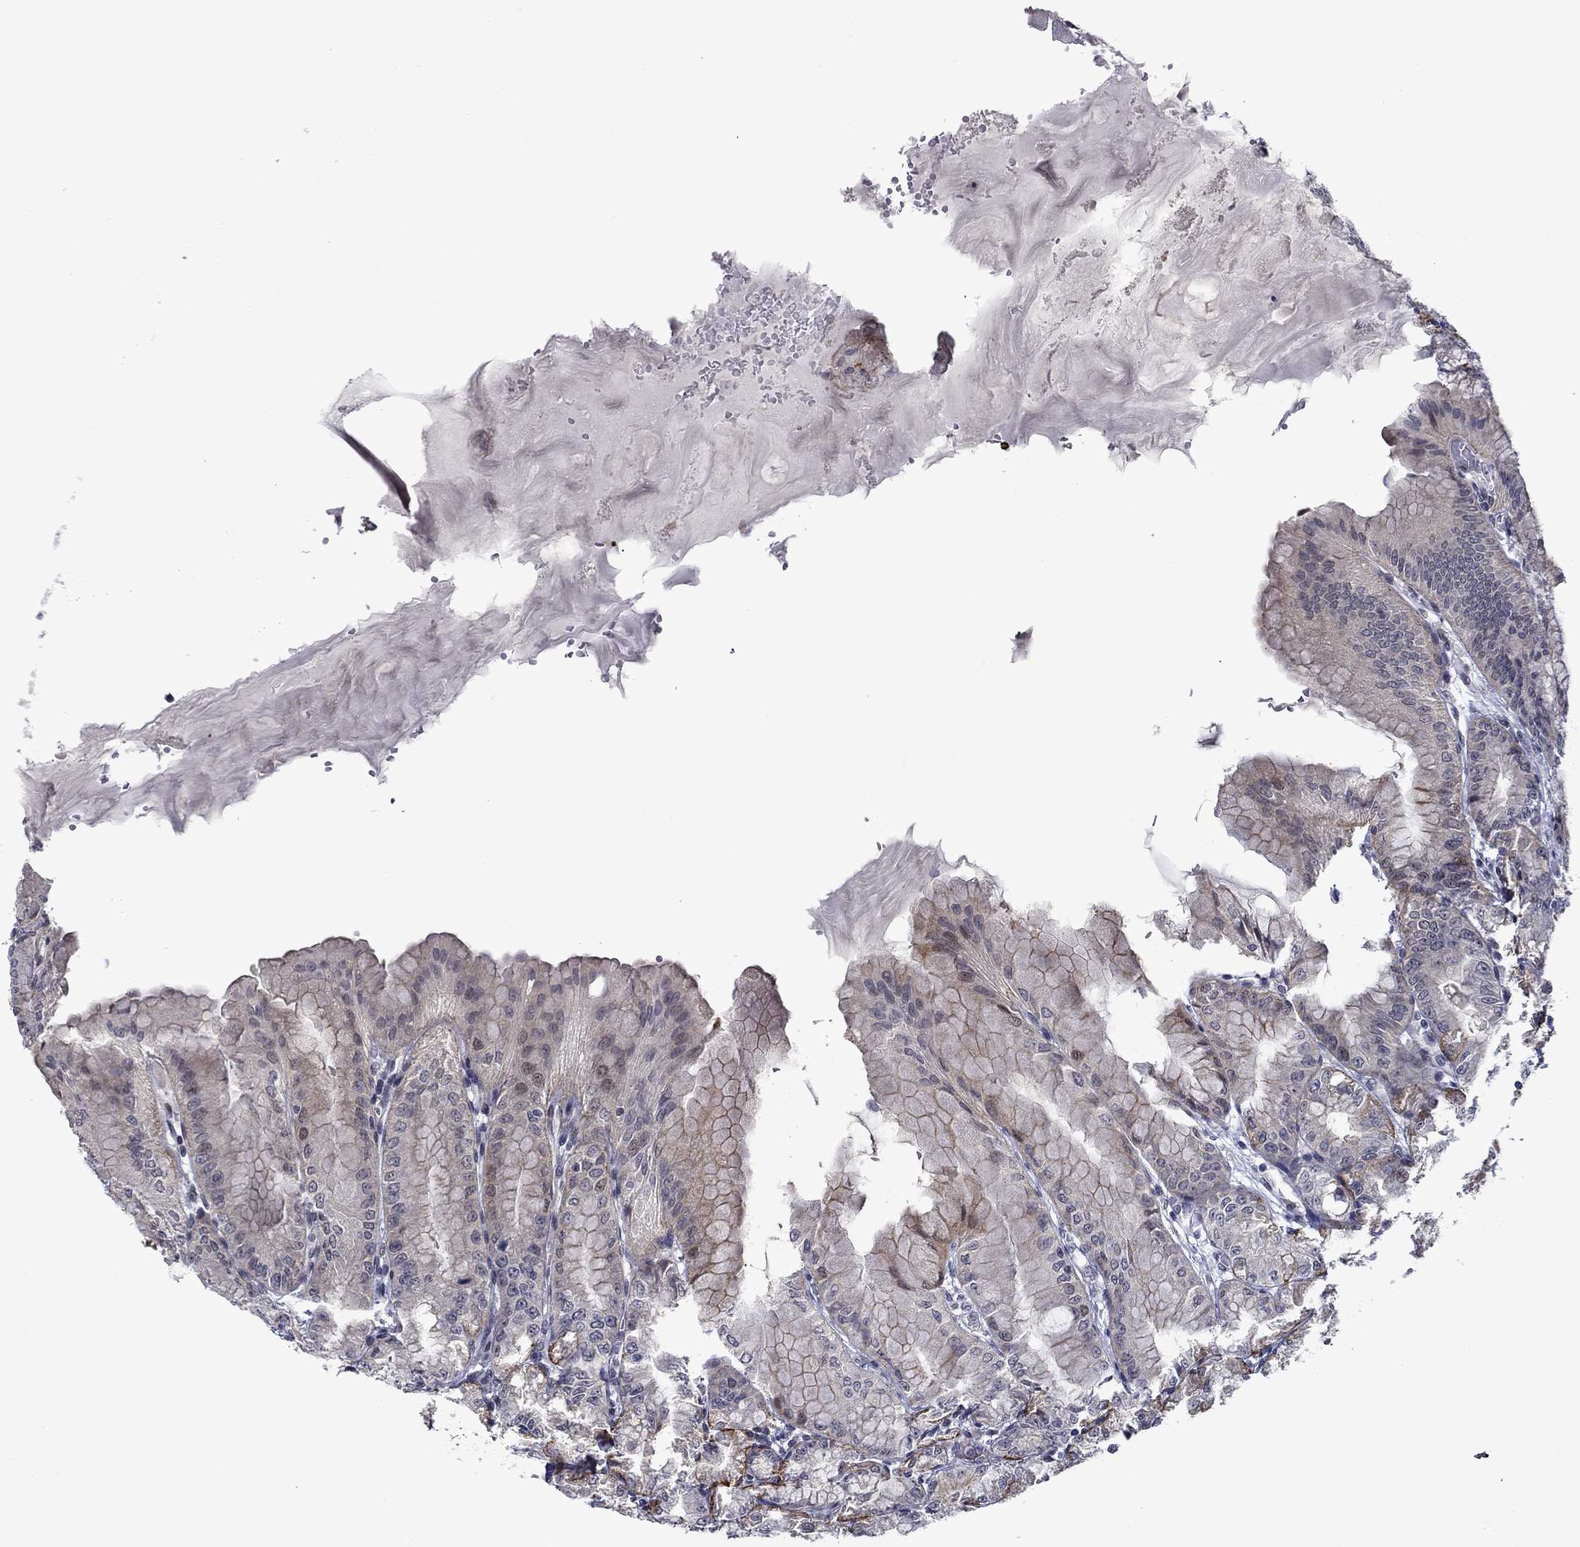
{"staining": {"intensity": "negative", "quantity": "none", "location": "none"}, "tissue": "stomach", "cell_type": "Glandular cells", "image_type": "normal", "snomed": [{"axis": "morphology", "description": "Normal tissue, NOS"}, {"axis": "topography", "description": "Stomach"}], "caption": "DAB immunohistochemical staining of unremarkable human stomach reveals no significant positivity in glandular cells.", "gene": "B3GAT1", "patient": {"sex": "male", "age": 71}}